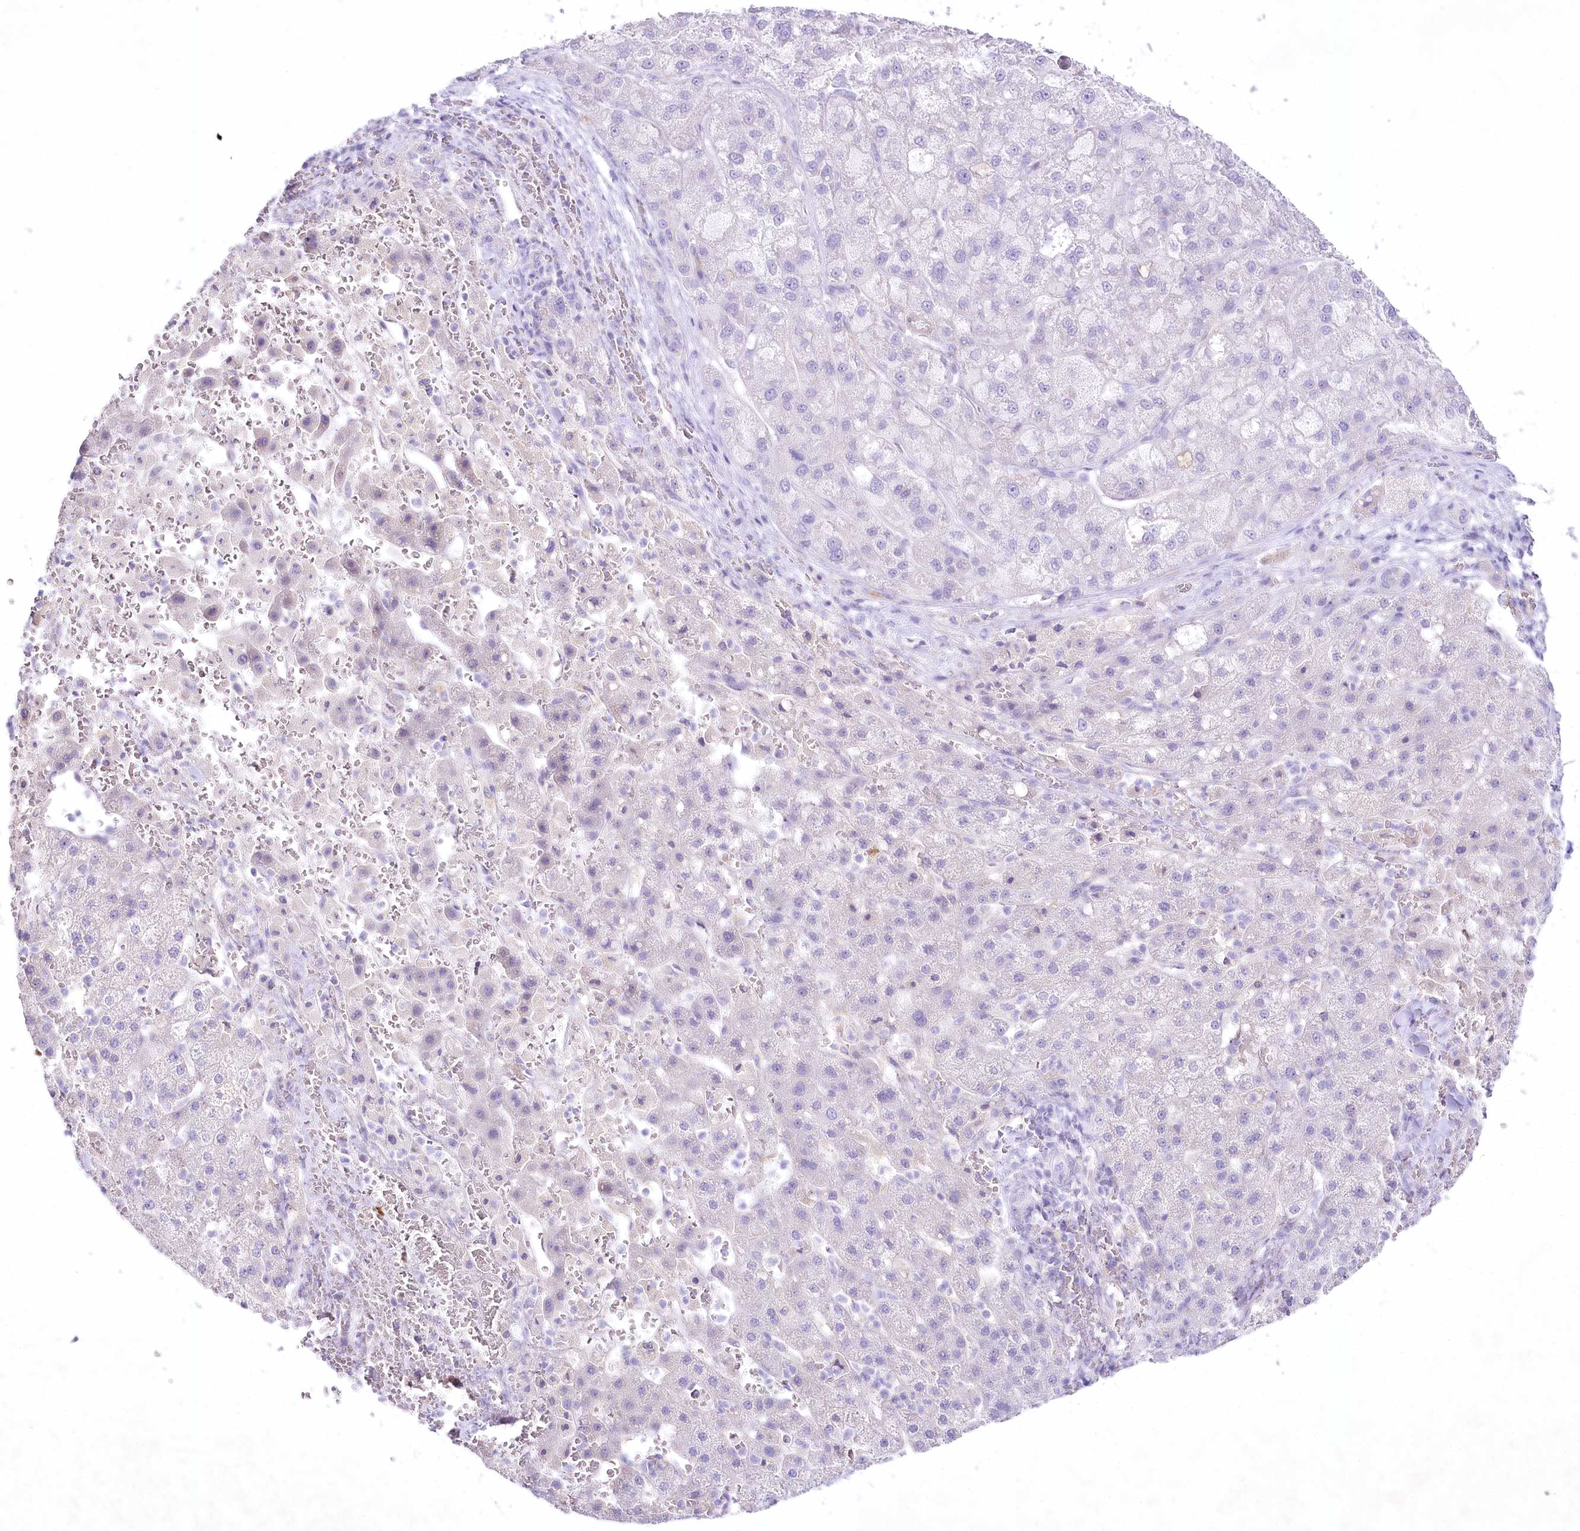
{"staining": {"intensity": "negative", "quantity": "none", "location": "none"}, "tissue": "liver cancer", "cell_type": "Tumor cells", "image_type": "cancer", "snomed": [{"axis": "morphology", "description": "Carcinoma, Hepatocellular, NOS"}, {"axis": "topography", "description": "Liver"}], "caption": "Tumor cells are negative for brown protein staining in hepatocellular carcinoma (liver).", "gene": "MYOZ1", "patient": {"sex": "male", "age": 57}}